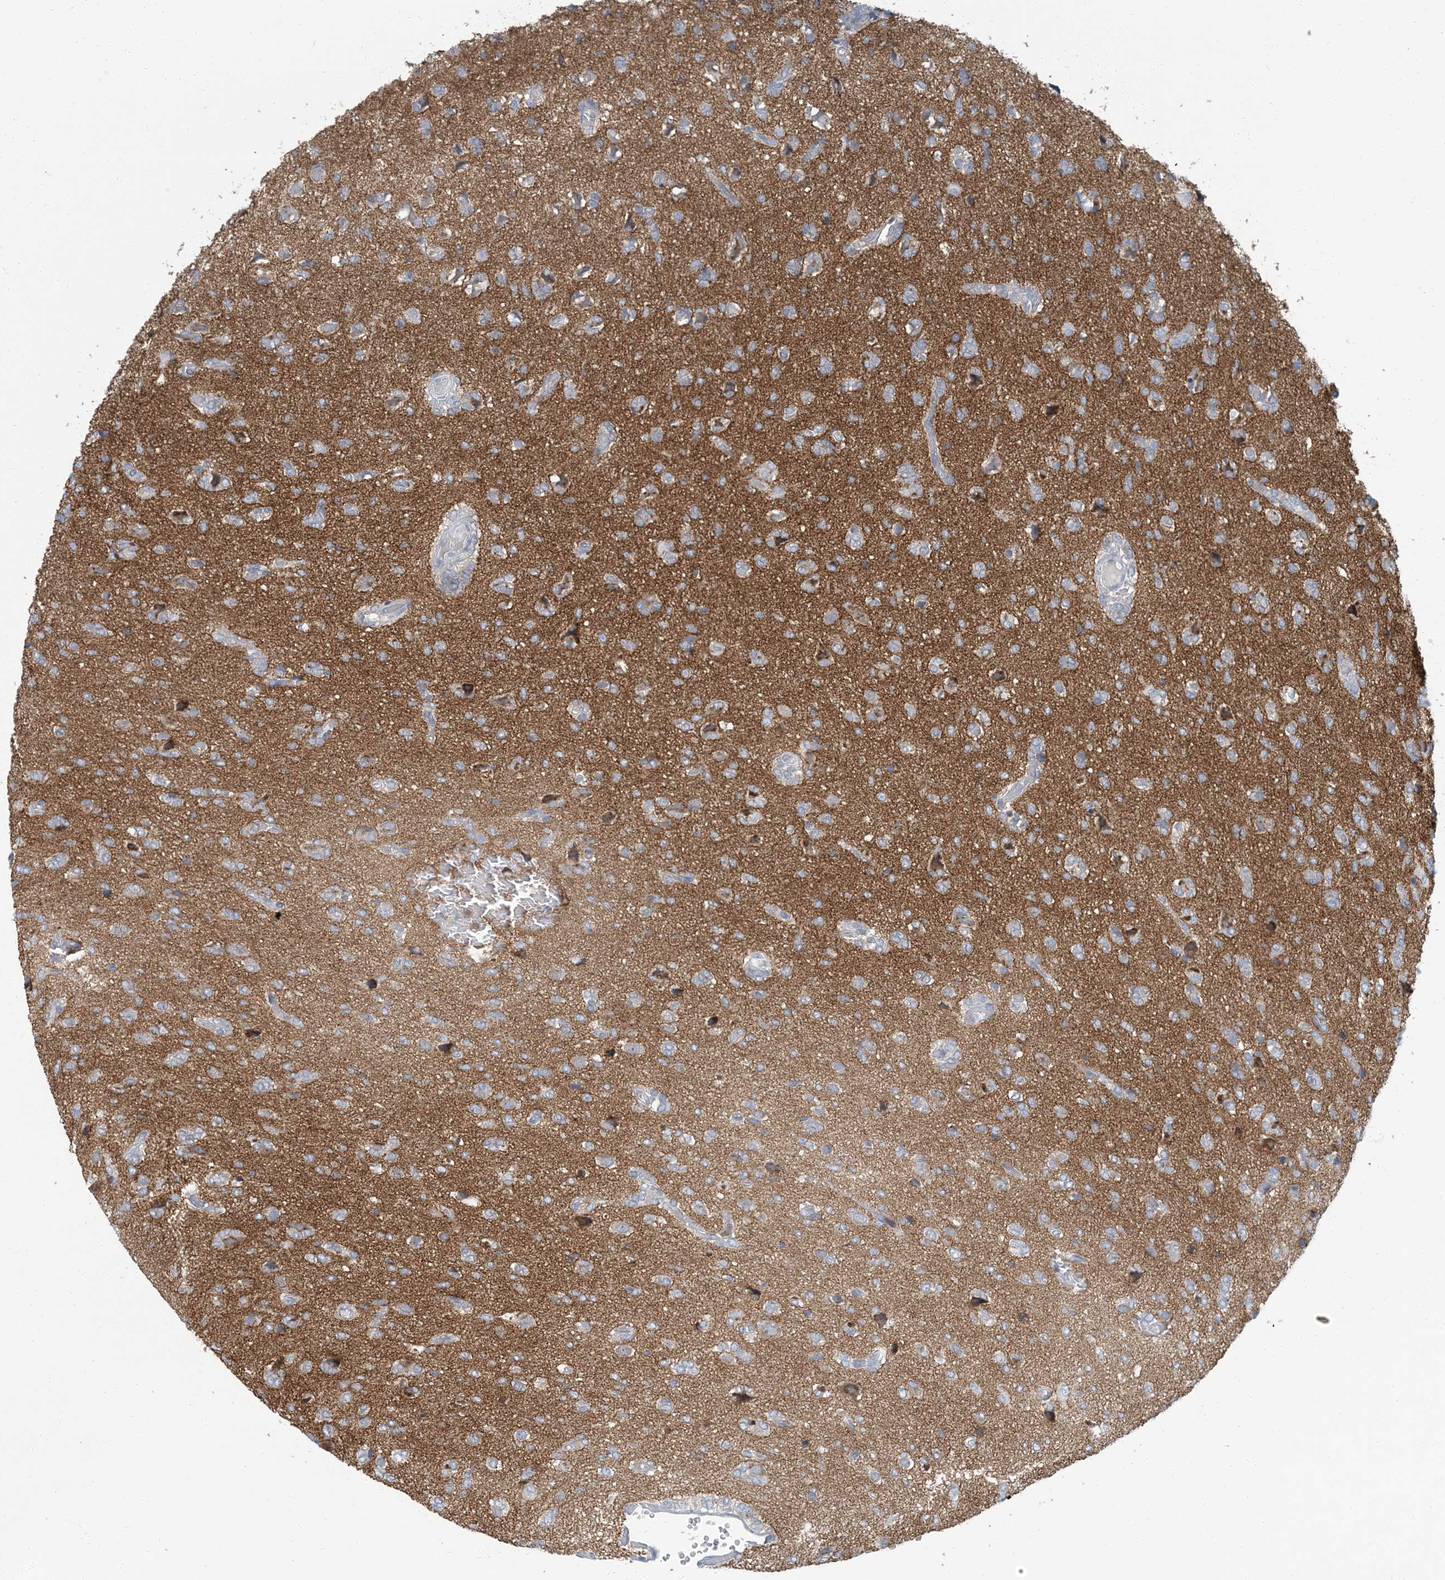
{"staining": {"intensity": "negative", "quantity": "none", "location": "none"}, "tissue": "glioma", "cell_type": "Tumor cells", "image_type": "cancer", "snomed": [{"axis": "morphology", "description": "Glioma, malignant, High grade"}, {"axis": "topography", "description": "Brain"}], "caption": "IHC image of glioma stained for a protein (brown), which displays no staining in tumor cells.", "gene": "EPHA4", "patient": {"sex": "female", "age": 59}}